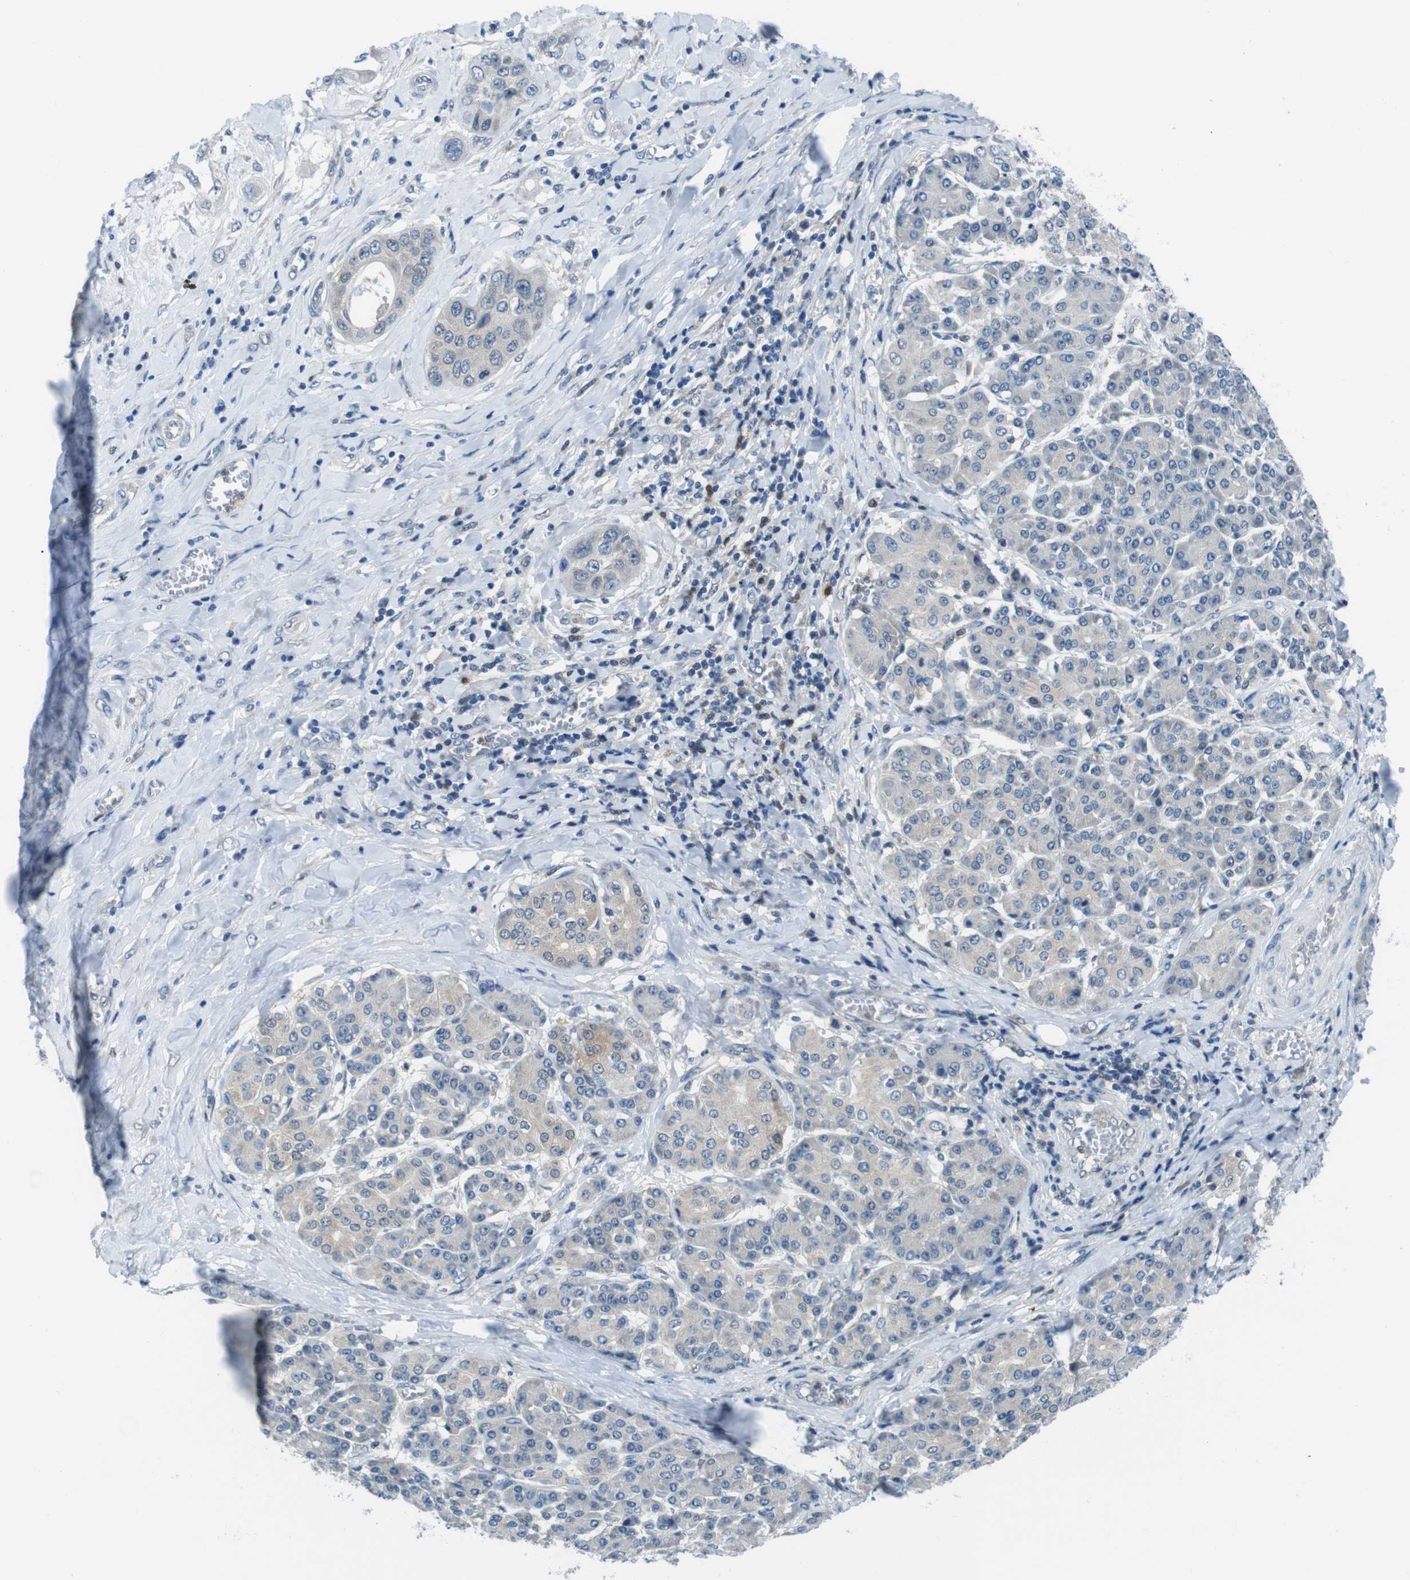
{"staining": {"intensity": "negative", "quantity": "none", "location": "none"}, "tissue": "pancreatic cancer", "cell_type": "Tumor cells", "image_type": "cancer", "snomed": [{"axis": "morphology", "description": "Adenocarcinoma, NOS"}, {"axis": "topography", "description": "Pancreas"}], "caption": "Tumor cells are negative for protein expression in human pancreatic adenocarcinoma.", "gene": "NANOS2", "patient": {"sex": "female", "age": 70}}